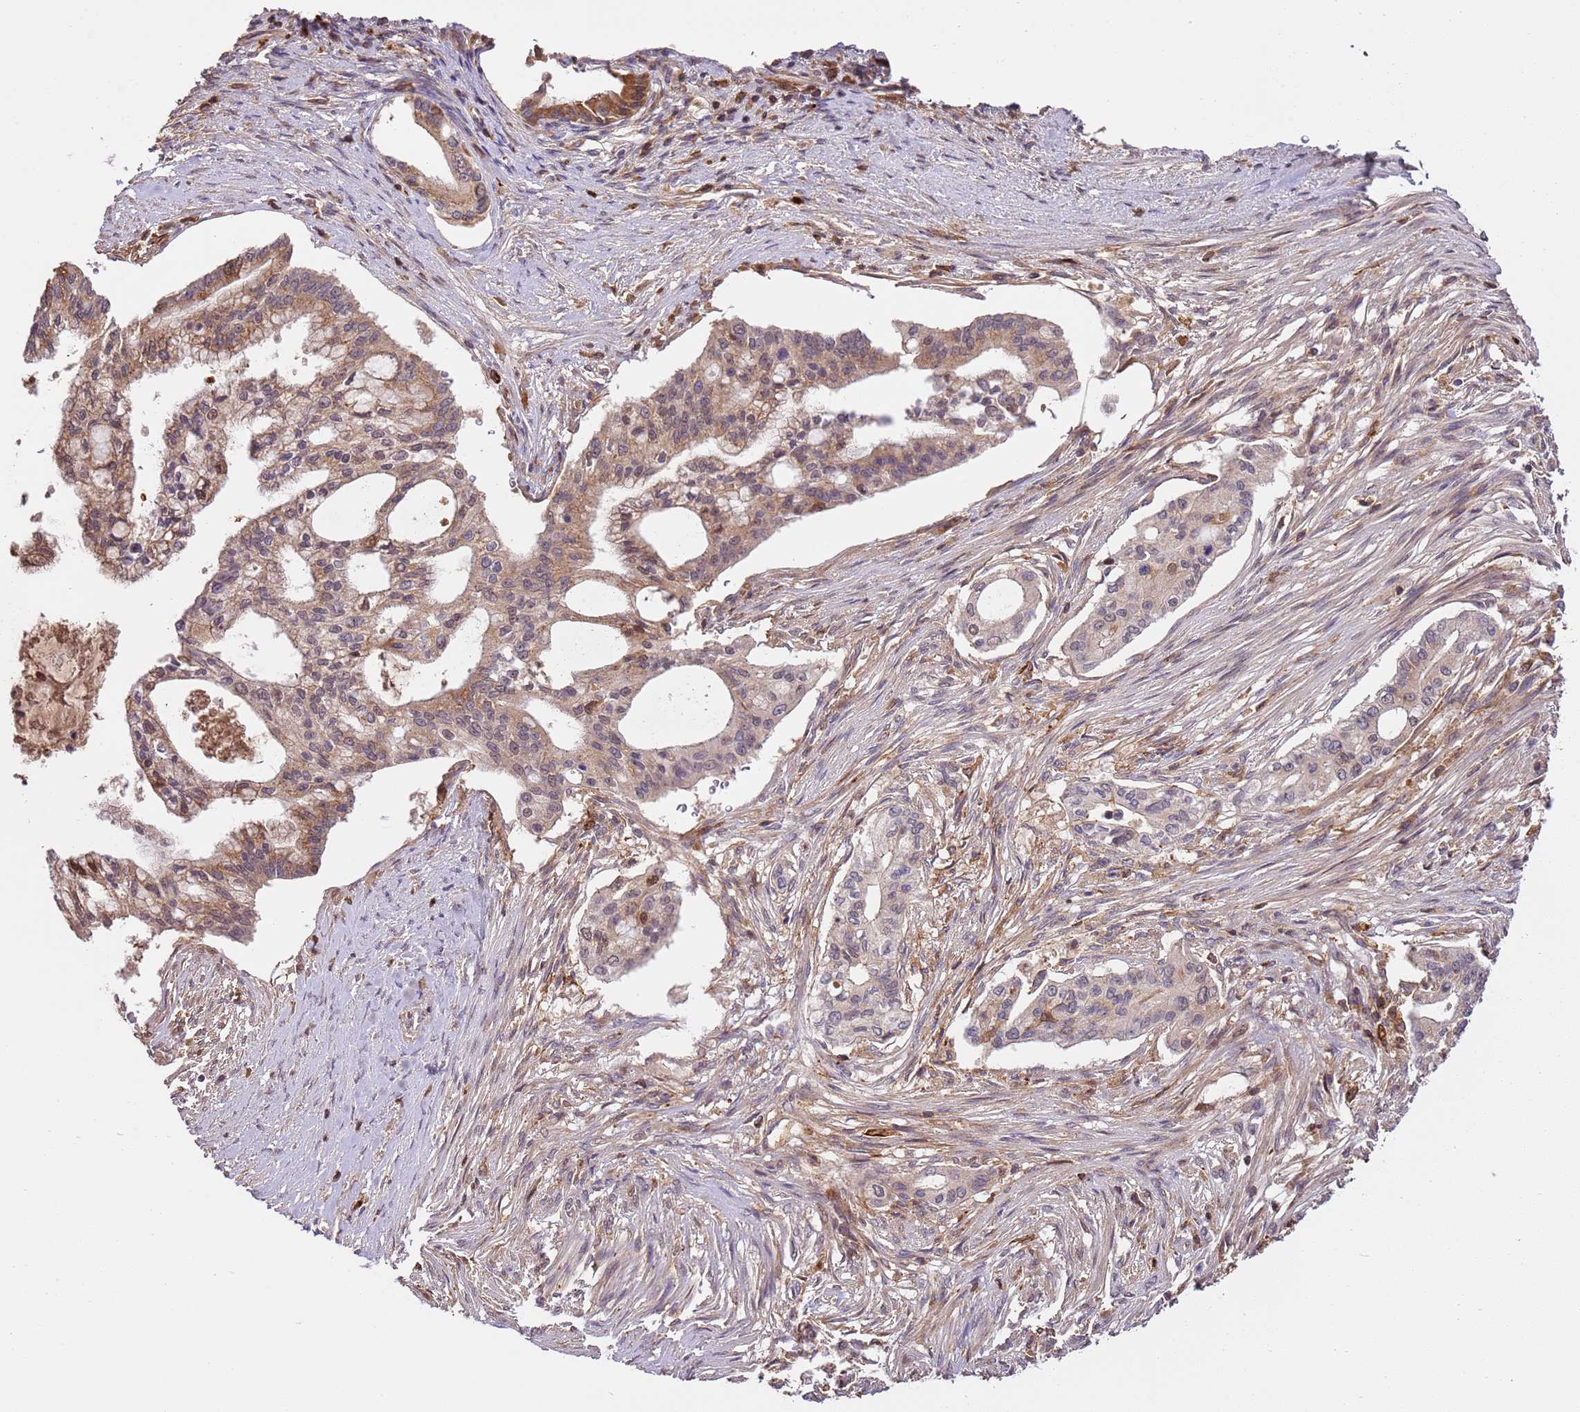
{"staining": {"intensity": "moderate", "quantity": ">75%", "location": "cytoplasmic/membranous,nuclear"}, "tissue": "pancreatic cancer", "cell_type": "Tumor cells", "image_type": "cancer", "snomed": [{"axis": "morphology", "description": "Adenocarcinoma, NOS"}, {"axis": "topography", "description": "Pancreas"}], "caption": "A brown stain labels moderate cytoplasmic/membranous and nuclear expression of a protein in pancreatic cancer (adenocarcinoma) tumor cells. The protein of interest is shown in brown color, while the nuclei are stained blue.", "gene": "ZNF624", "patient": {"sex": "male", "age": 46}}